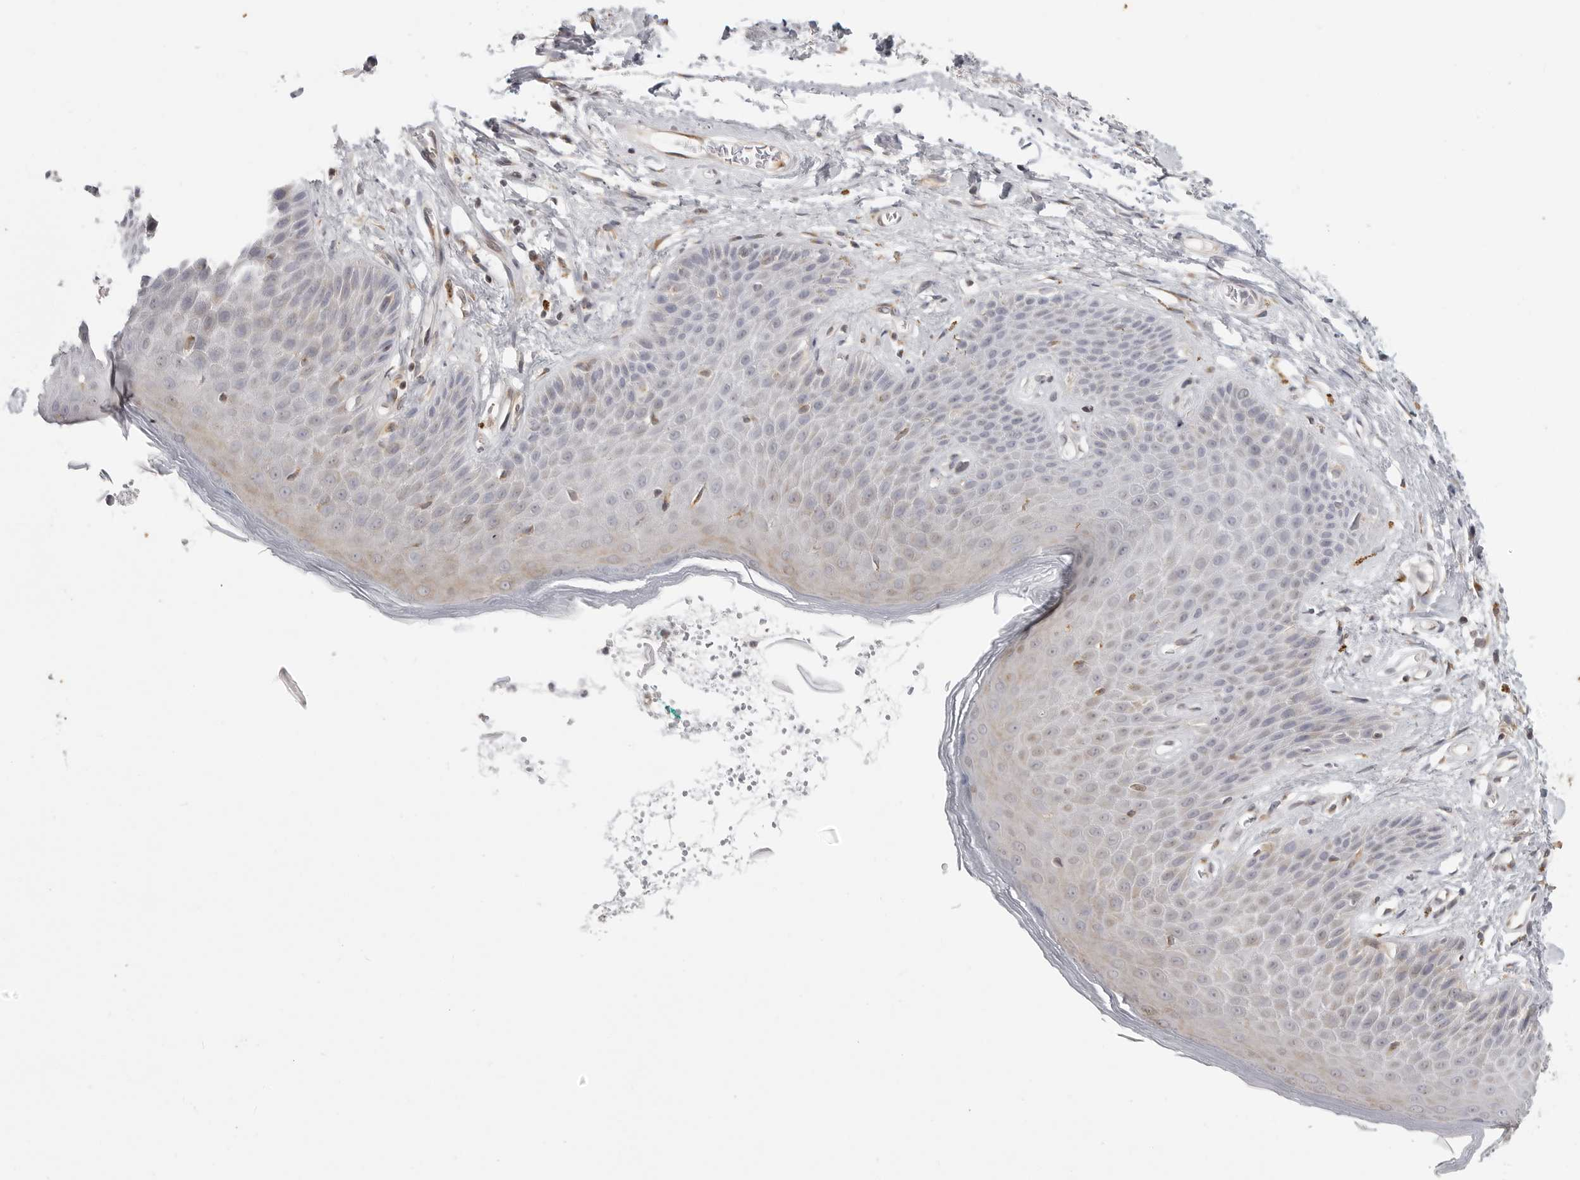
{"staining": {"intensity": "moderate", "quantity": "<25%", "location": "cytoplasmic/membranous"}, "tissue": "skin", "cell_type": "Epidermal cells", "image_type": "normal", "snomed": [{"axis": "morphology", "description": "Normal tissue, NOS"}, {"axis": "topography", "description": "Anal"}], "caption": "Epidermal cells show low levels of moderate cytoplasmic/membranous positivity in approximately <25% of cells in benign human skin.", "gene": "MAP7D1", "patient": {"sex": "male", "age": 74}}